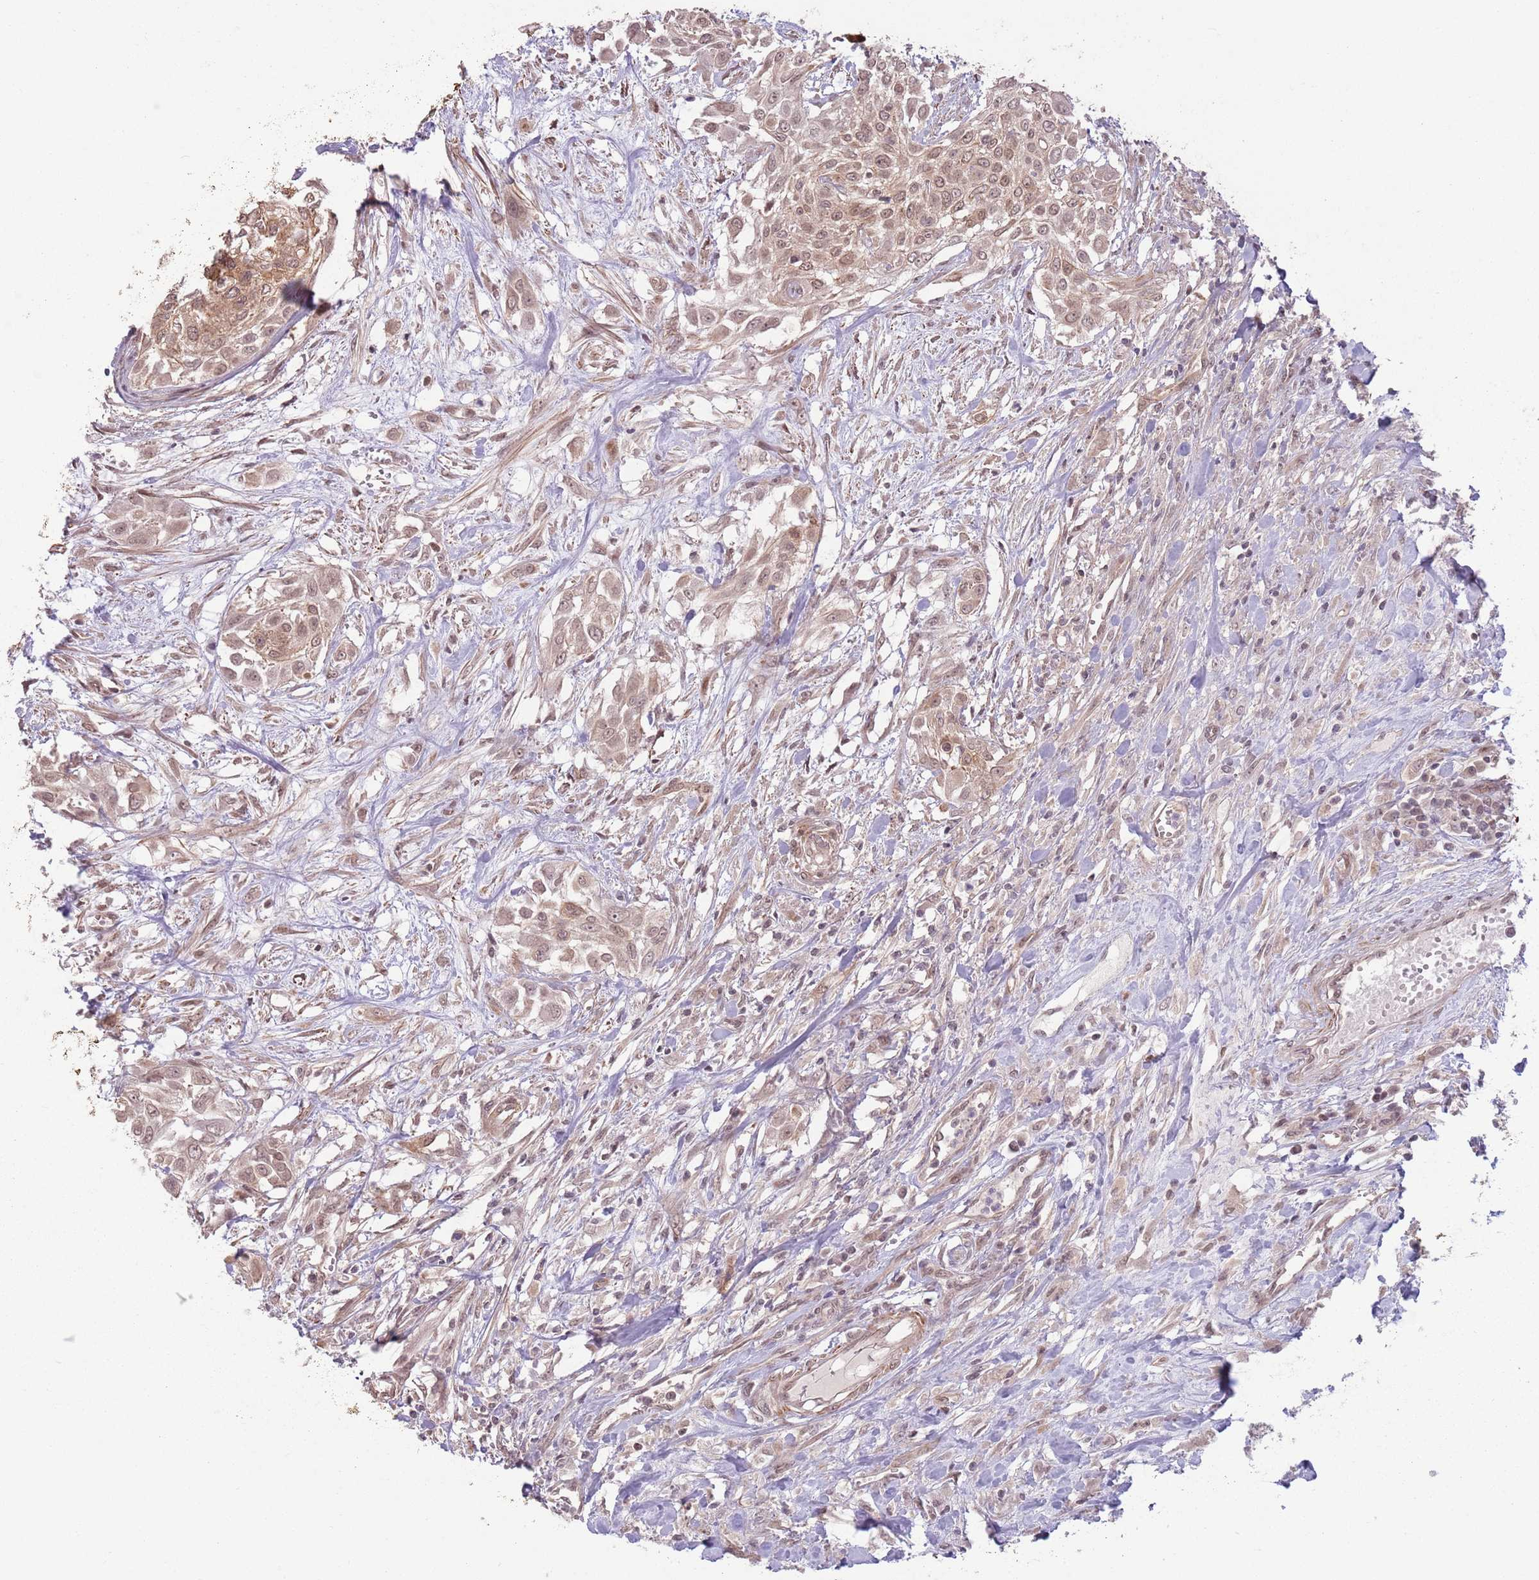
{"staining": {"intensity": "weak", "quantity": ">75%", "location": "cytoplasmic/membranous,nuclear"}, "tissue": "urothelial cancer", "cell_type": "Tumor cells", "image_type": "cancer", "snomed": [{"axis": "morphology", "description": "Urothelial carcinoma, High grade"}, {"axis": "topography", "description": "Urinary bladder"}], "caption": "The photomicrograph demonstrates immunohistochemical staining of urothelial cancer. There is weak cytoplasmic/membranous and nuclear expression is present in approximately >75% of tumor cells.", "gene": "CCDC154", "patient": {"sex": "male", "age": 57}}